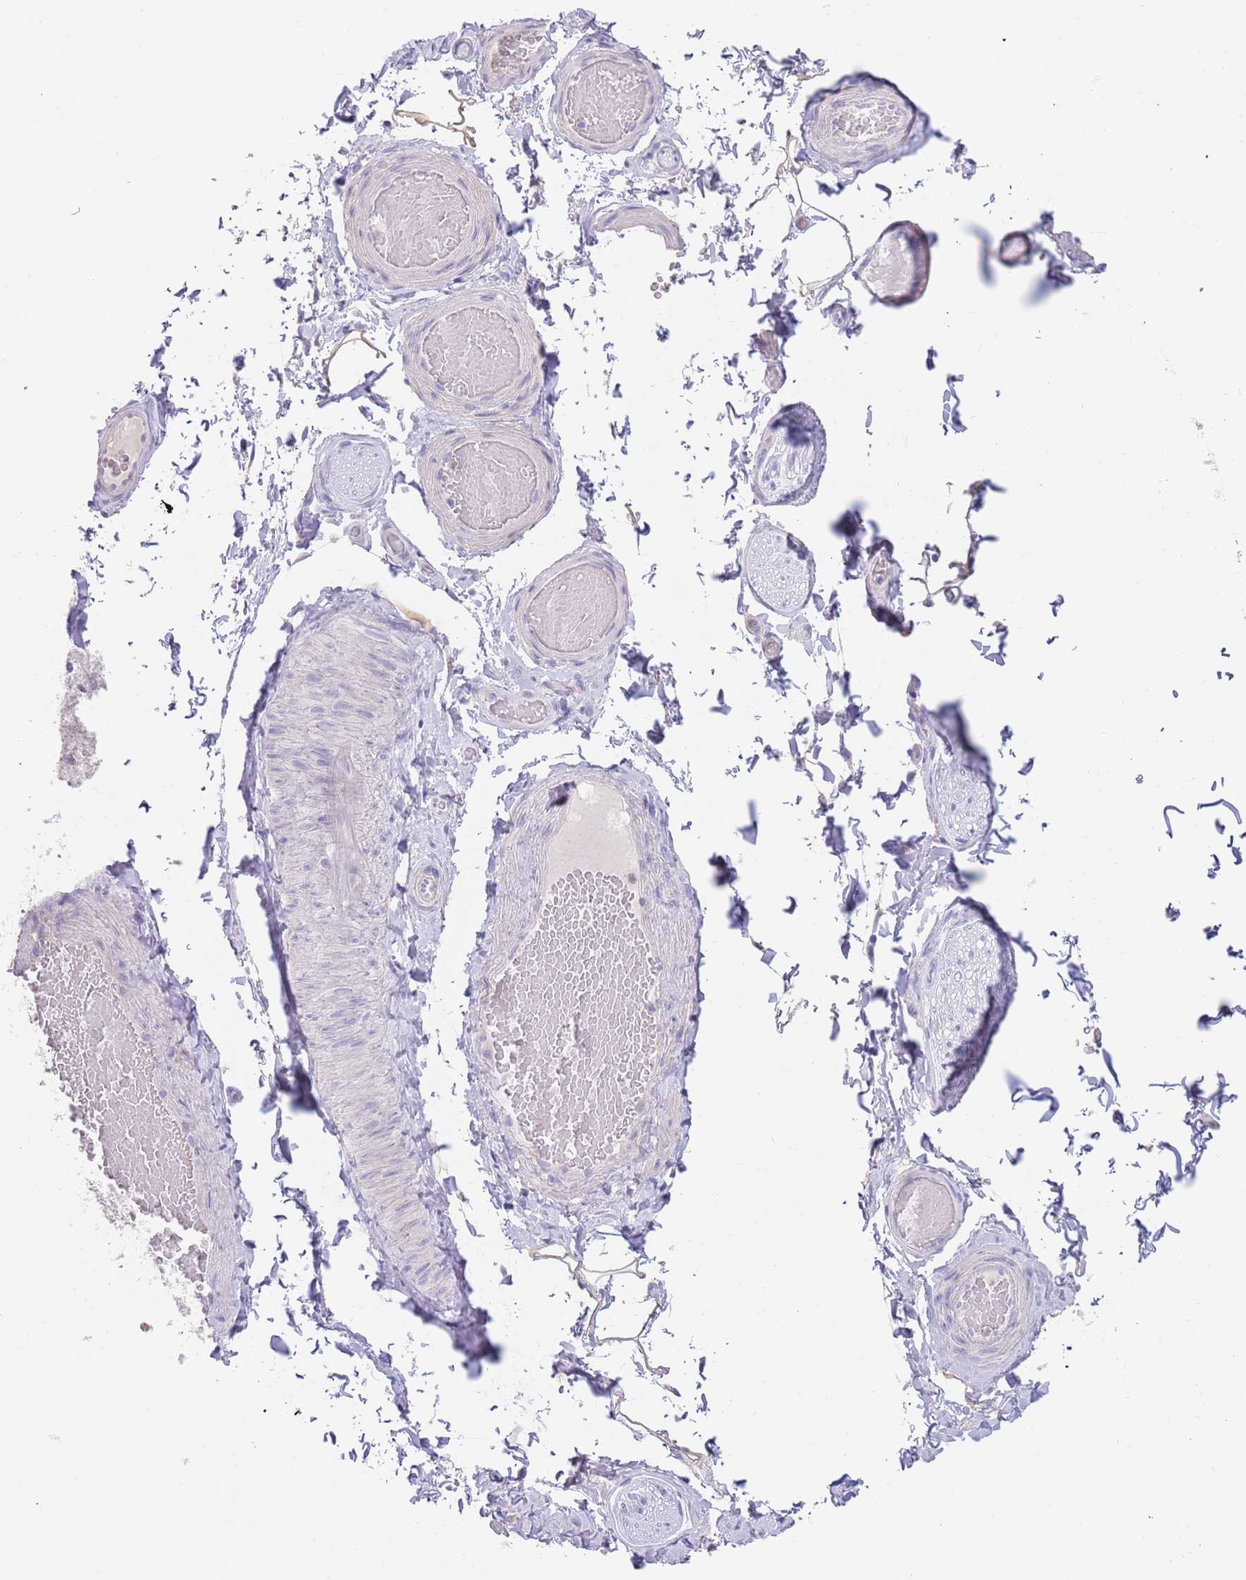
{"staining": {"intensity": "negative", "quantity": "none", "location": "none"}, "tissue": "adipose tissue", "cell_type": "Adipocytes", "image_type": "normal", "snomed": [{"axis": "morphology", "description": "Normal tissue, NOS"}, {"axis": "topography", "description": "Soft tissue"}, {"axis": "topography", "description": "Vascular tissue"}, {"axis": "topography", "description": "Peripheral nerve tissue"}], "caption": "A high-resolution histopathology image shows IHC staining of benign adipose tissue, which displays no significant staining in adipocytes. Brightfield microscopy of immunohistochemistry stained with DAB (brown) and hematoxylin (blue), captured at high magnification.", "gene": "CCDC149", "patient": {"sex": "male", "age": 32}}